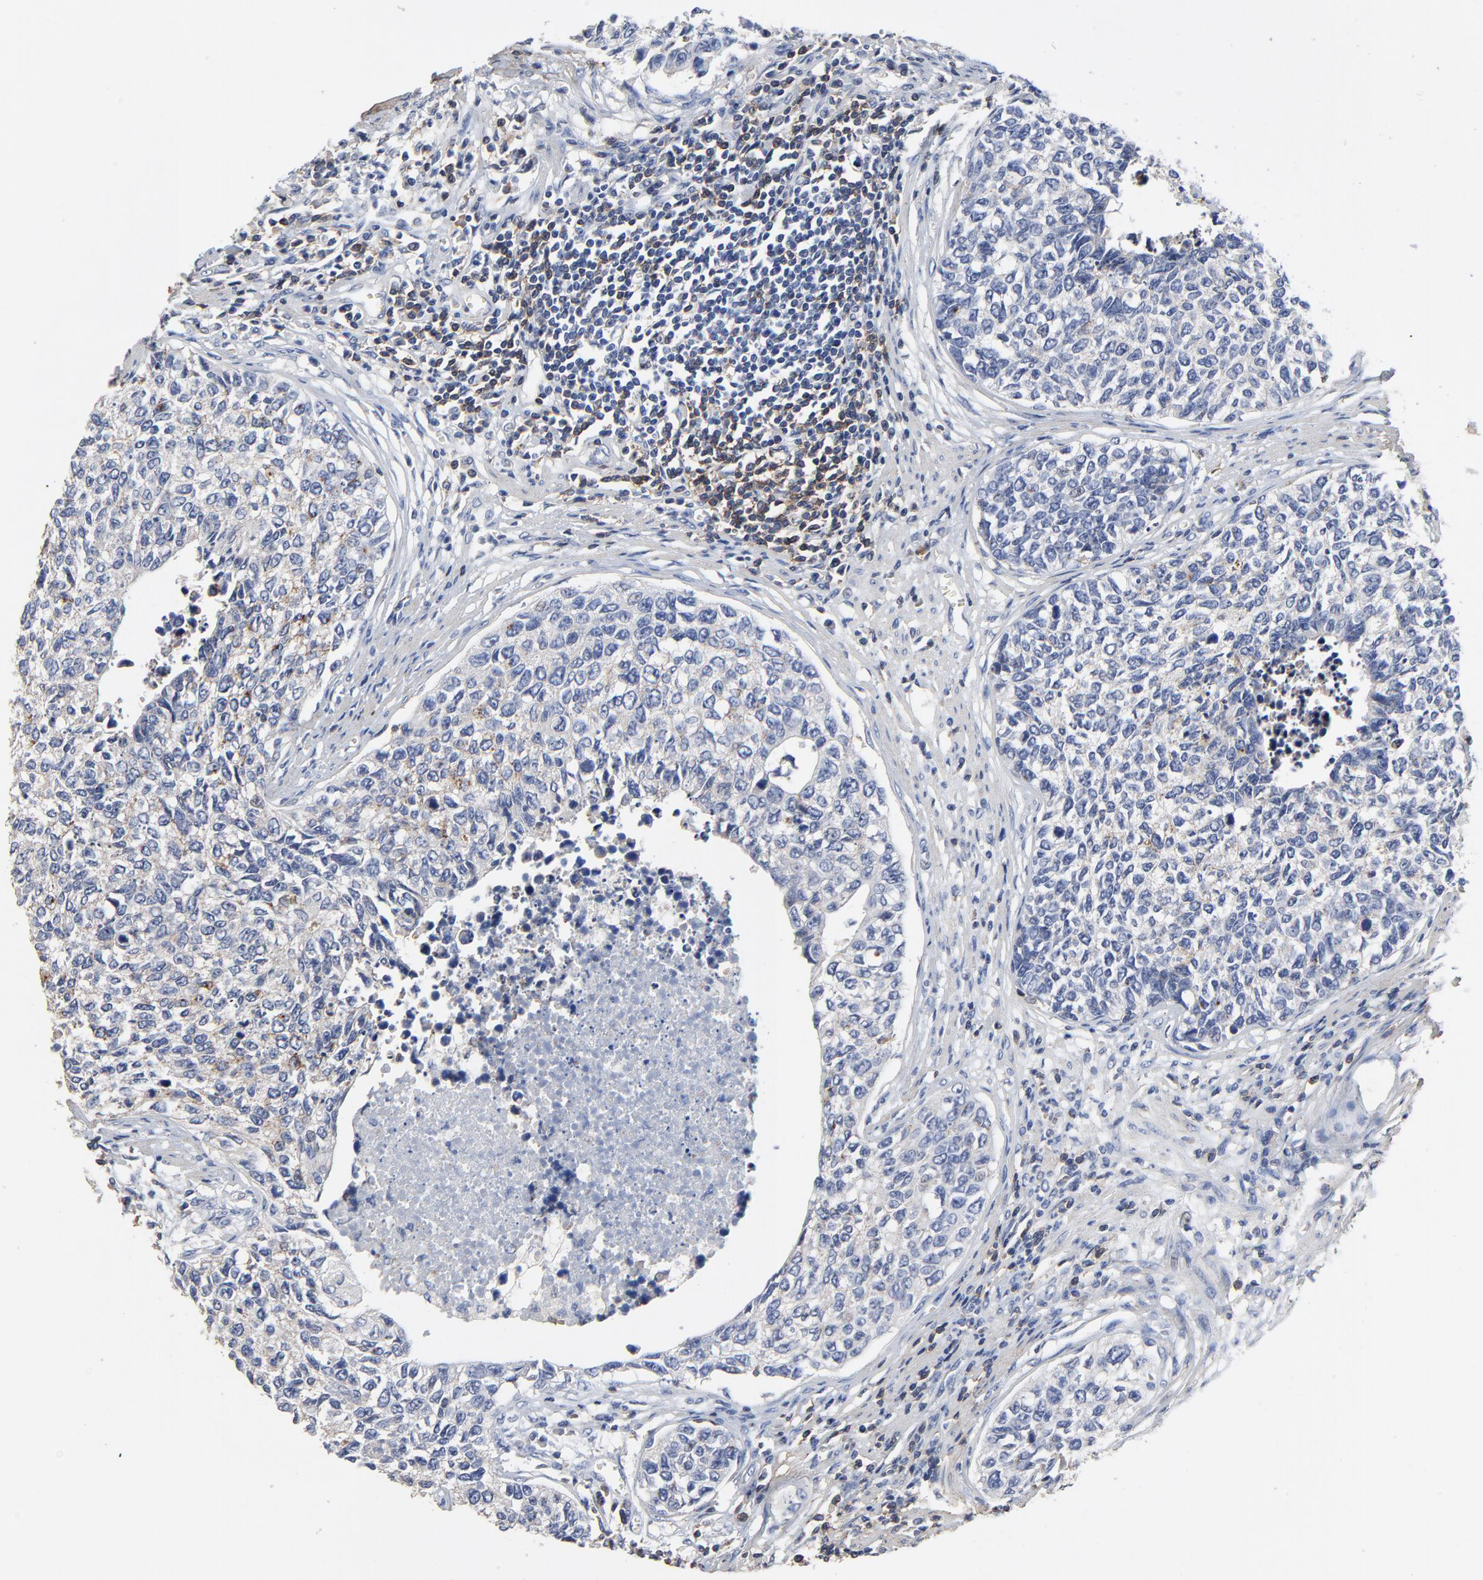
{"staining": {"intensity": "negative", "quantity": "none", "location": "none"}, "tissue": "urothelial cancer", "cell_type": "Tumor cells", "image_type": "cancer", "snomed": [{"axis": "morphology", "description": "Urothelial carcinoma, High grade"}, {"axis": "topography", "description": "Urinary bladder"}], "caption": "DAB (3,3'-diaminobenzidine) immunohistochemical staining of urothelial cancer displays no significant expression in tumor cells.", "gene": "SKAP1", "patient": {"sex": "male", "age": 81}}